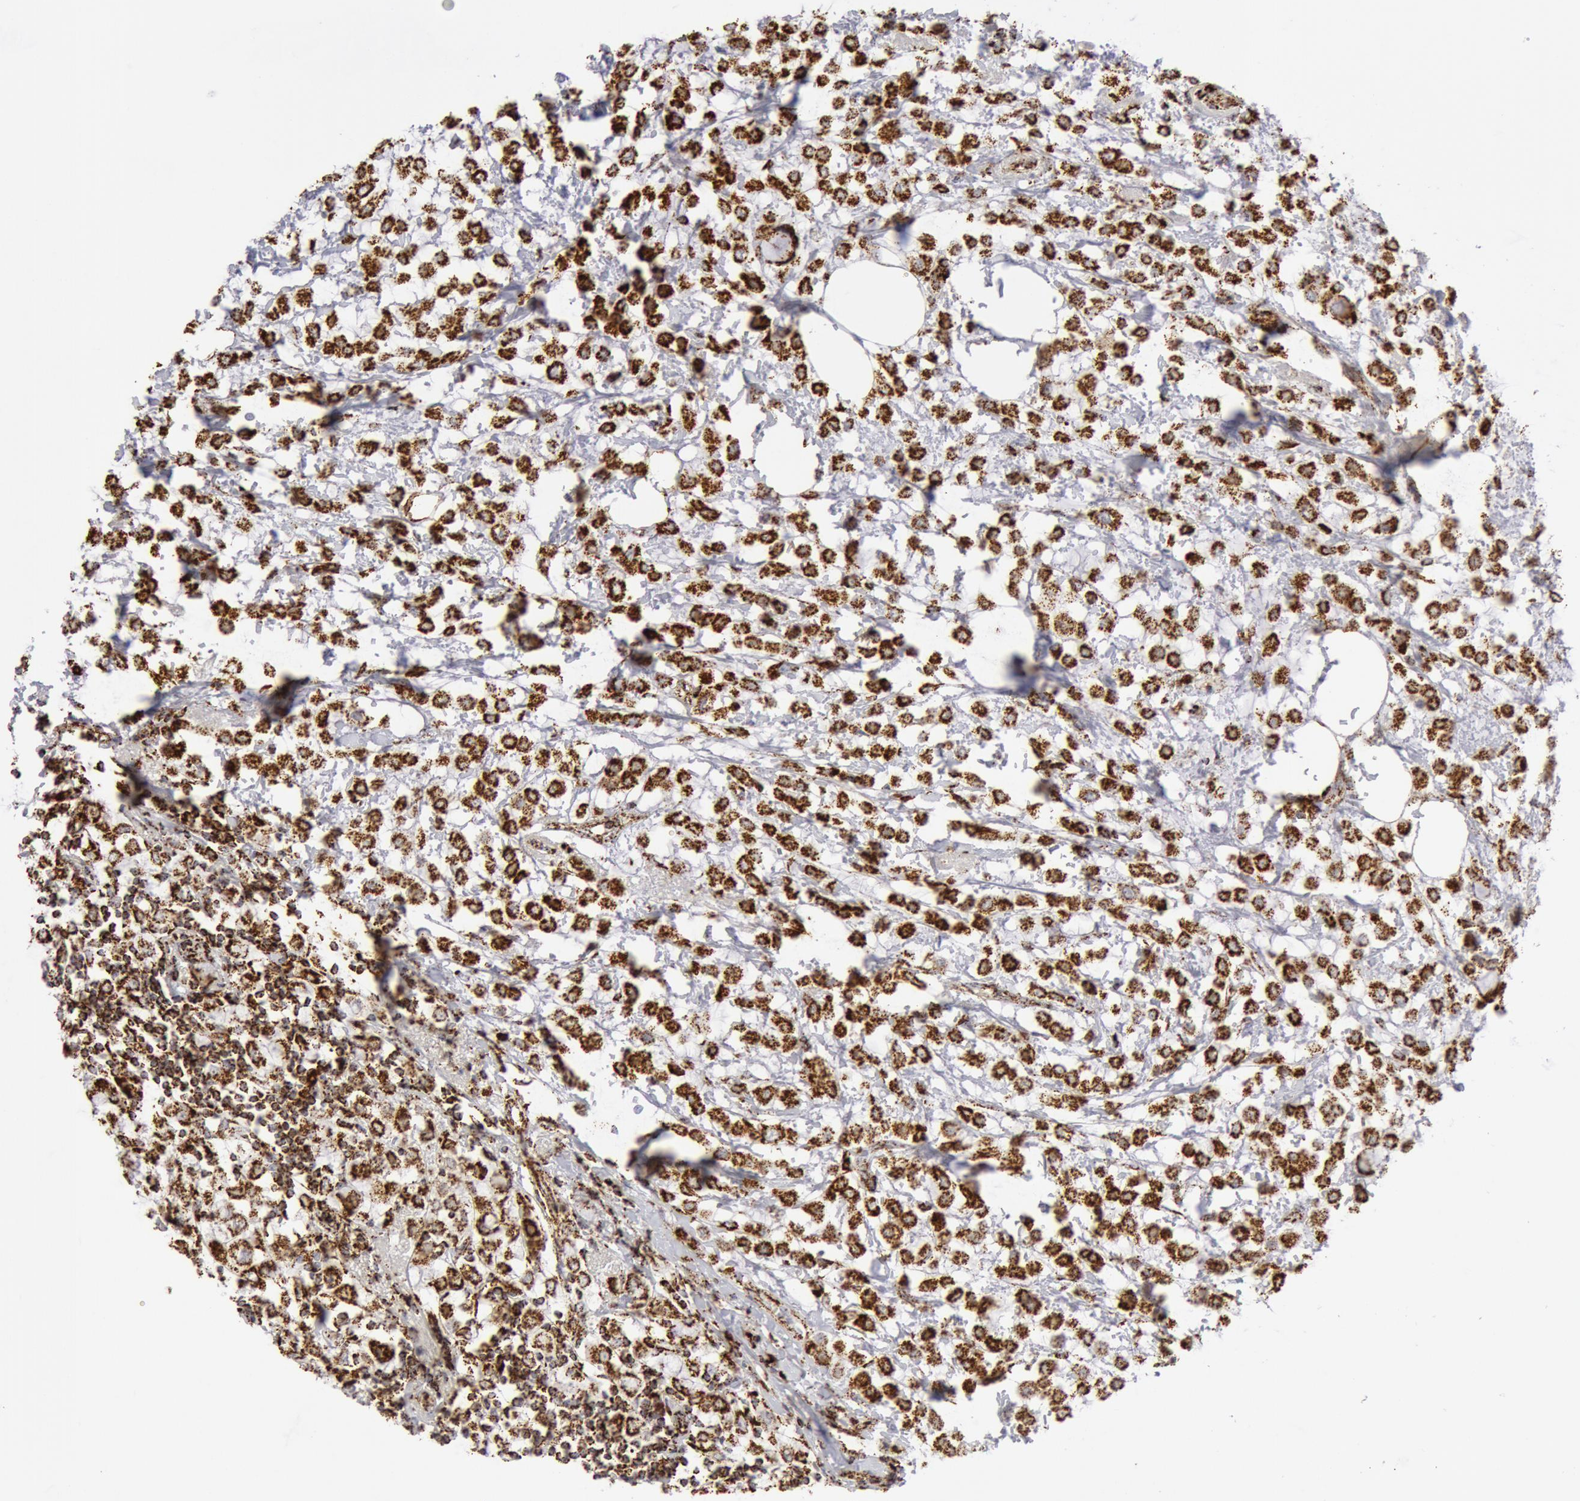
{"staining": {"intensity": "strong", "quantity": ">75%", "location": "cytoplasmic/membranous"}, "tissue": "breast cancer", "cell_type": "Tumor cells", "image_type": "cancer", "snomed": [{"axis": "morphology", "description": "Lobular carcinoma"}, {"axis": "topography", "description": "Breast"}], "caption": "A brown stain highlights strong cytoplasmic/membranous expression of a protein in lobular carcinoma (breast) tumor cells.", "gene": "ATP5F1B", "patient": {"sex": "female", "age": 85}}